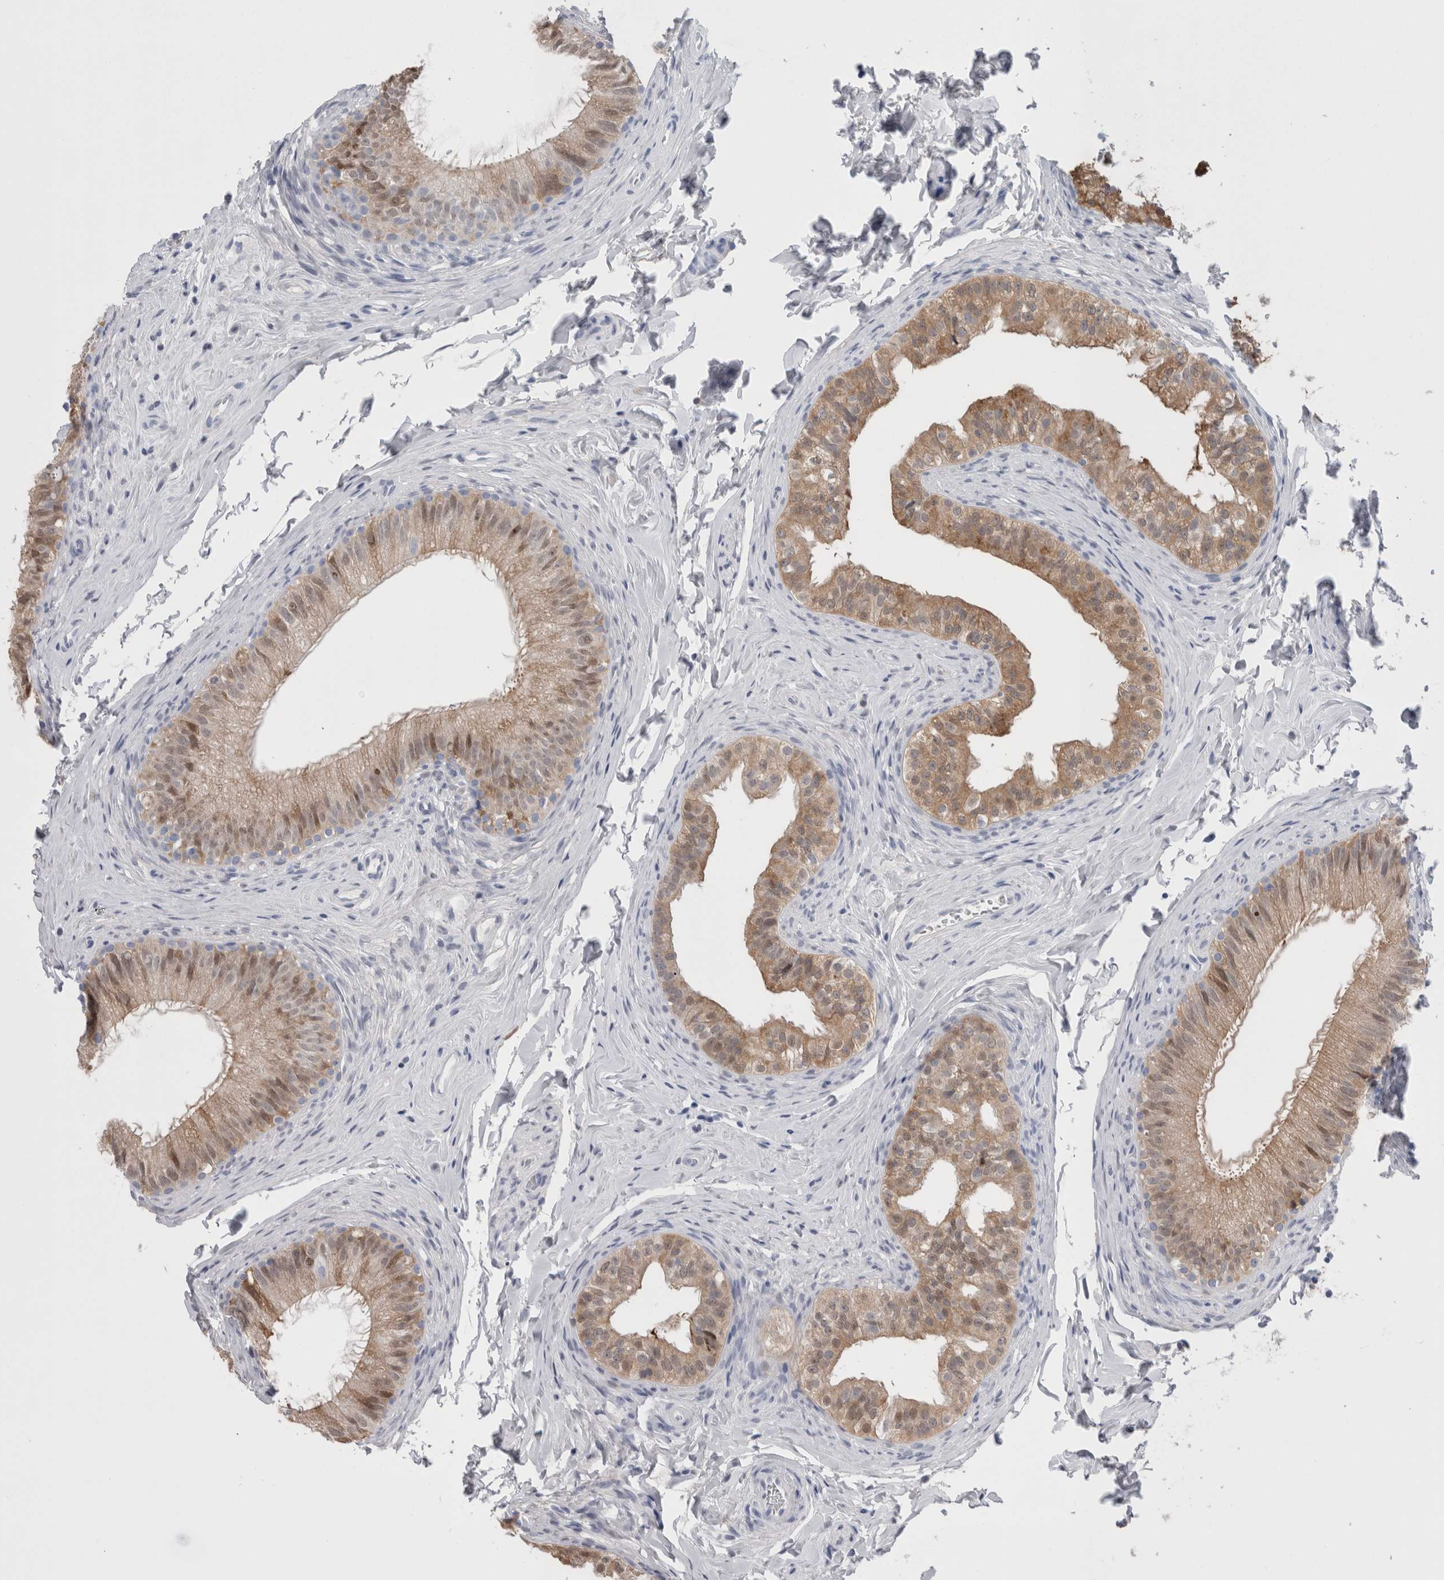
{"staining": {"intensity": "moderate", "quantity": ">75%", "location": "cytoplasmic/membranous,nuclear"}, "tissue": "epididymis", "cell_type": "Glandular cells", "image_type": "normal", "snomed": [{"axis": "morphology", "description": "Normal tissue, NOS"}, {"axis": "topography", "description": "Epididymis"}], "caption": "Immunohistochemical staining of unremarkable epididymis reveals moderate cytoplasmic/membranous,nuclear protein staining in approximately >75% of glandular cells.", "gene": "CA8", "patient": {"sex": "male", "age": 49}}